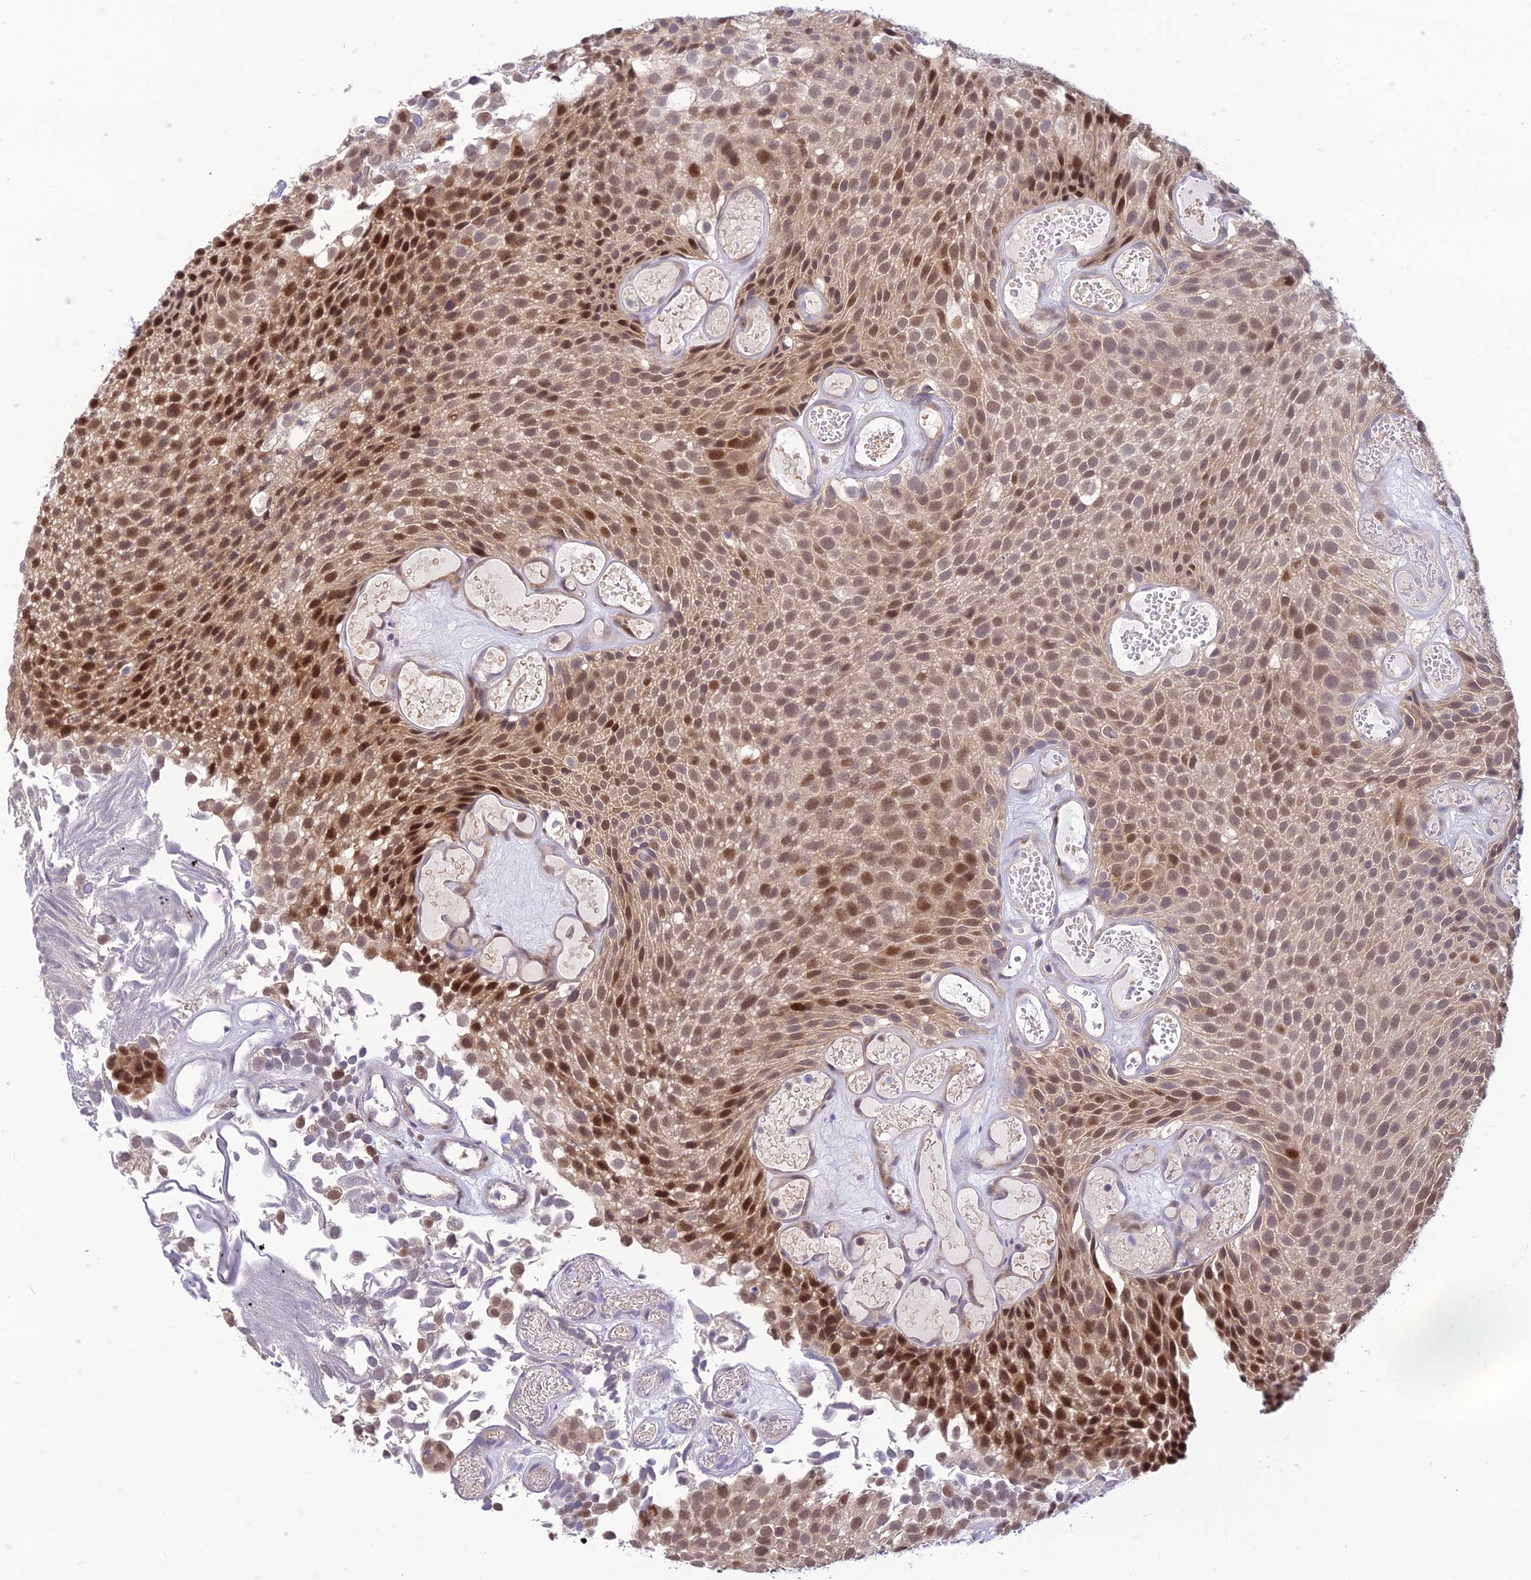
{"staining": {"intensity": "moderate", "quantity": ">75%", "location": "nuclear"}, "tissue": "urothelial cancer", "cell_type": "Tumor cells", "image_type": "cancer", "snomed": [{"axis": "morphology", "description": "Urothelial carcinoma, Low grade"}, {"axis": "topography", "description": "Urinary bladder"}], "caption": "Protein staining by IHC exhibits moderate nuclear expression in approximately >75% of tumor cells in low-grade urothelial carcinoma.", "gene": "ASPDH", "patient": {"sex": "male", "age": 89}}